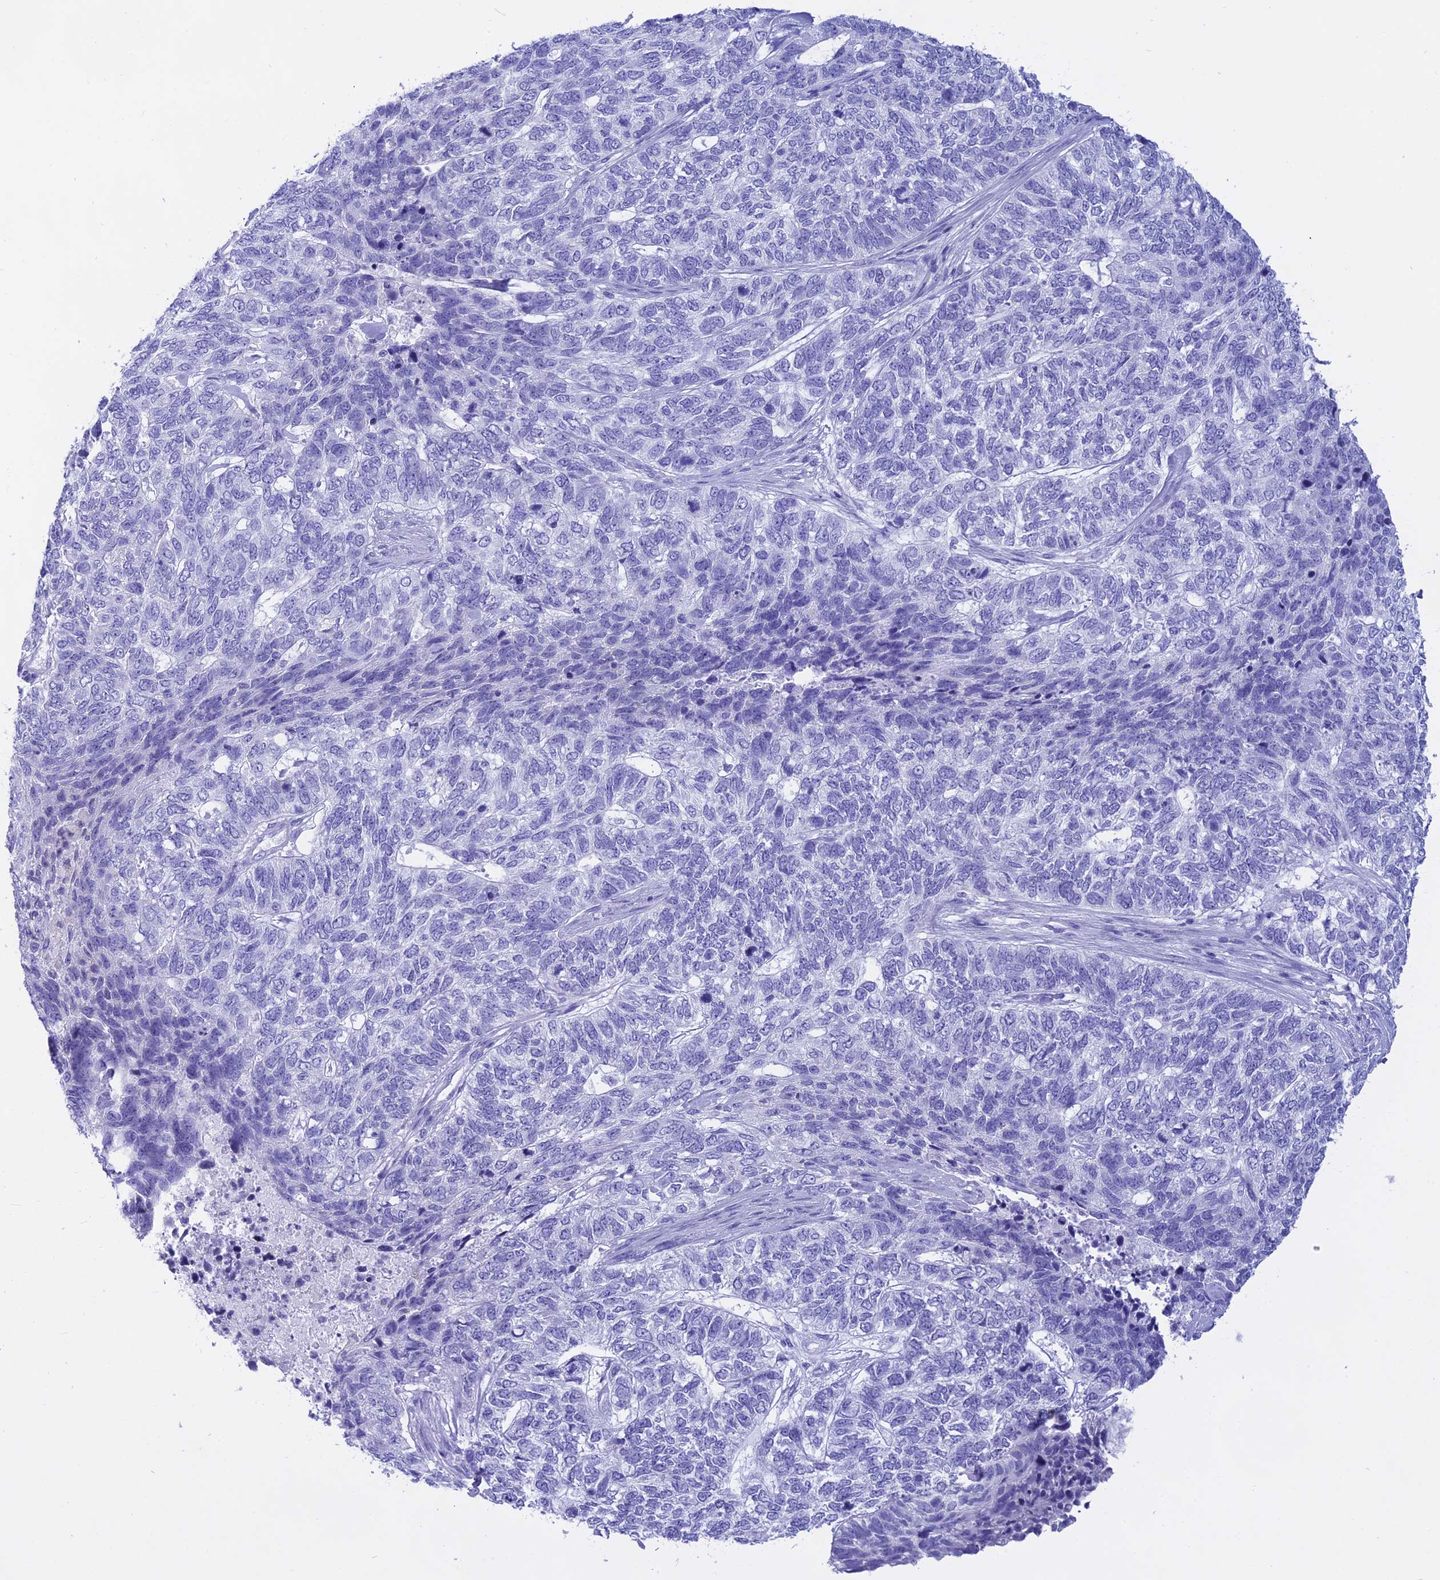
{"staining": {"intensity": "negative", "quantity": "none", "location": "none"}, "tissue": "skin cancer", "cell_type": "Tumor cells", "image_type": "cancer", "snomed": [{"axis": "morphology", "description": "Basal cell carcinoma"}, {"axis": "topography", "description": "Skin"}], "caption": "An image of human skin basal cell carcinoma is negative for staining in tumor cells.", "gene": "ISCA1", "patient": {"sex": "female", "age": 65}}